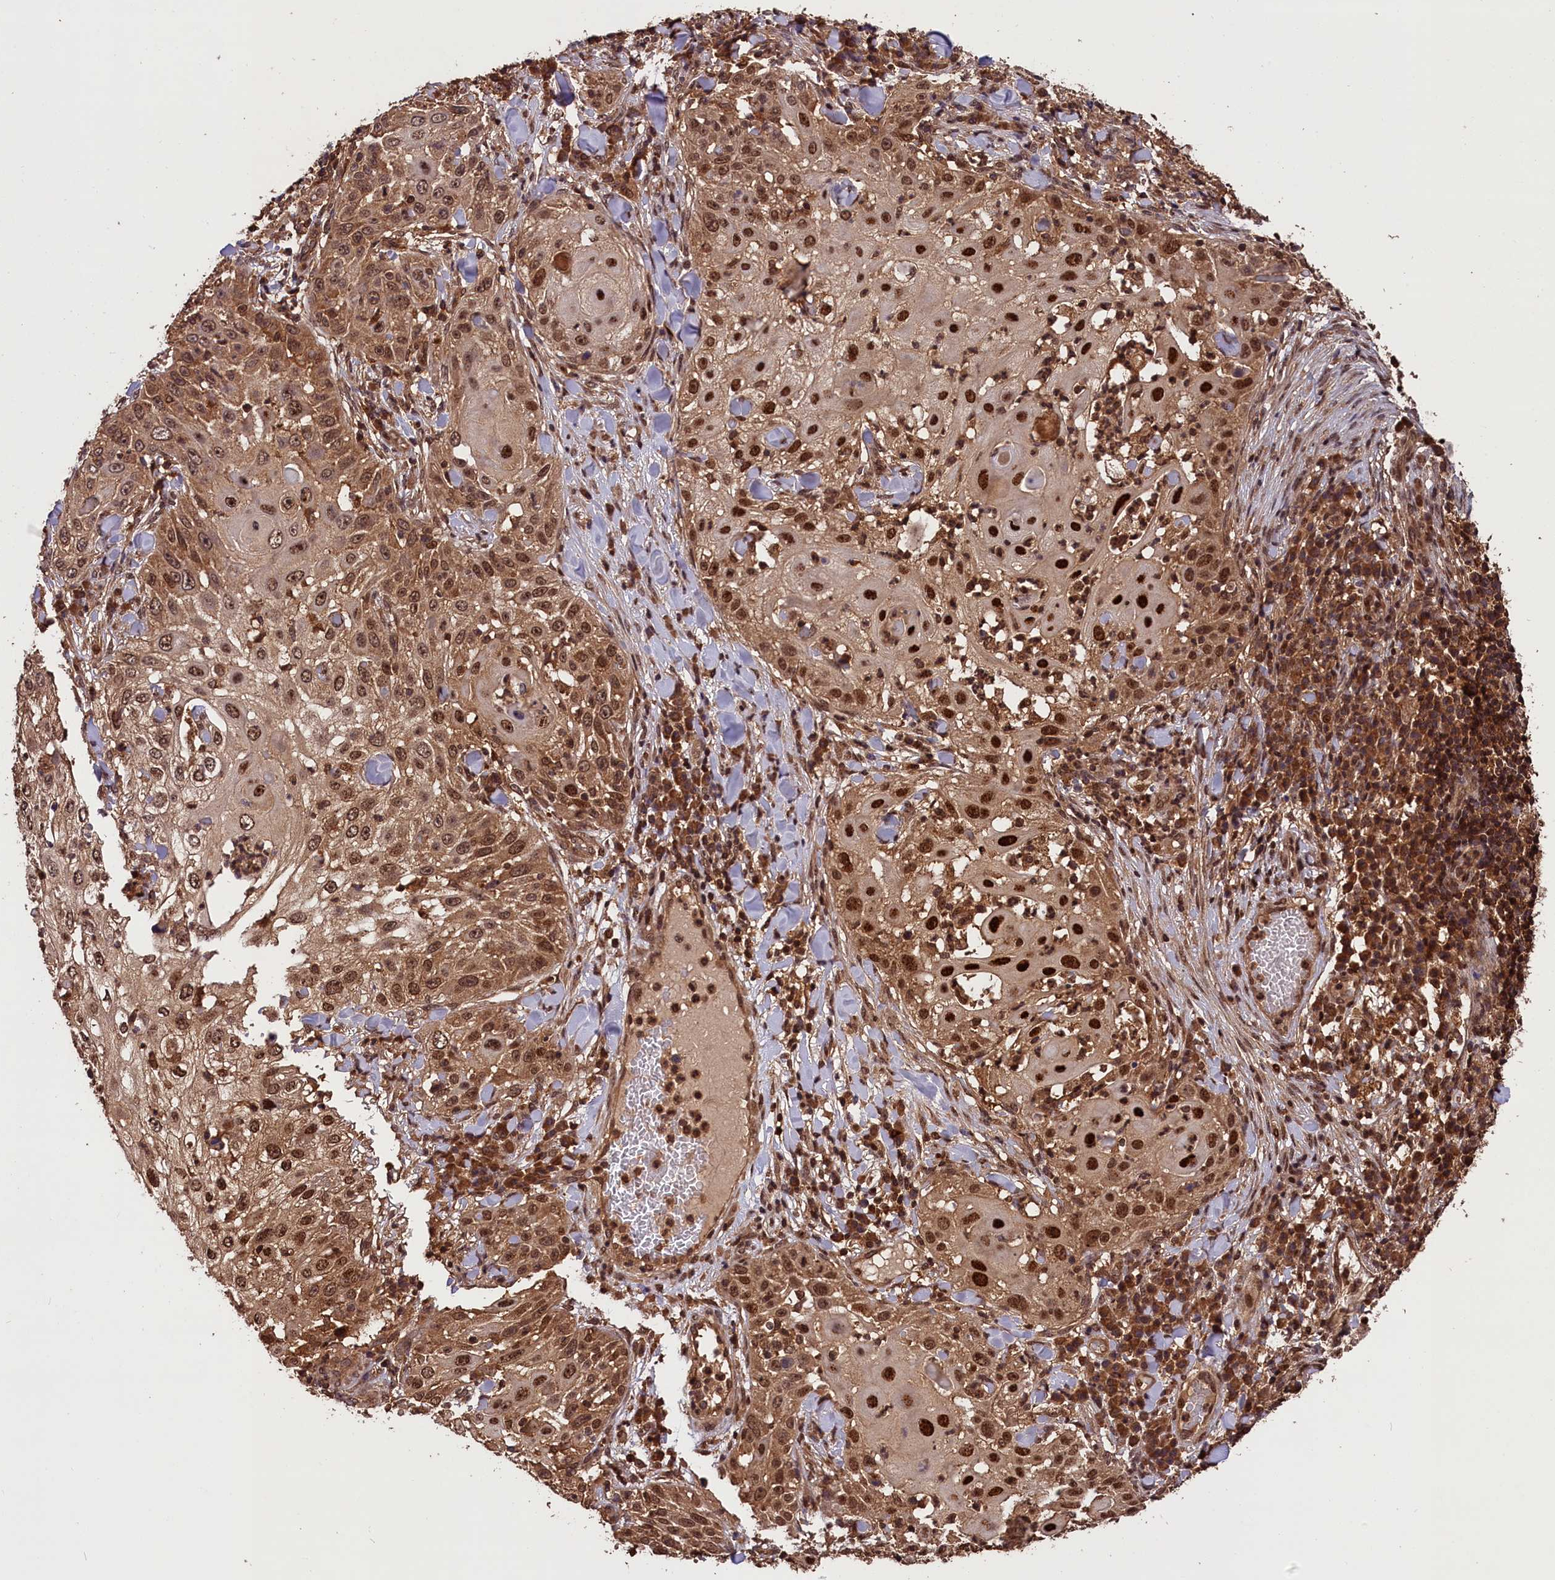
{"staining": {"intensity": "strong", "quantity": ">75%", "location": "cytoplasmic/membranous,nuclear"}, "tissue": "skin cancer", "cell_type": "Tumor cells", "image_type": "cancer", "snomed": [{"axis": "morphology", "description": "Squamous cell carcinoma, NOS"}, {"axis": "topography", "description": "Skin"}], "caption": "An immunohistochemistry (IHC) histopathology image of neoplastic tissue is shown. Protein staining in brown highlights strong cytoplasmic/membranous and nuclear positivity in skin squamous cell carcinoma within tumor cells.", "gene": "IST1", "patient": {"sex": "female", "age": 44}}